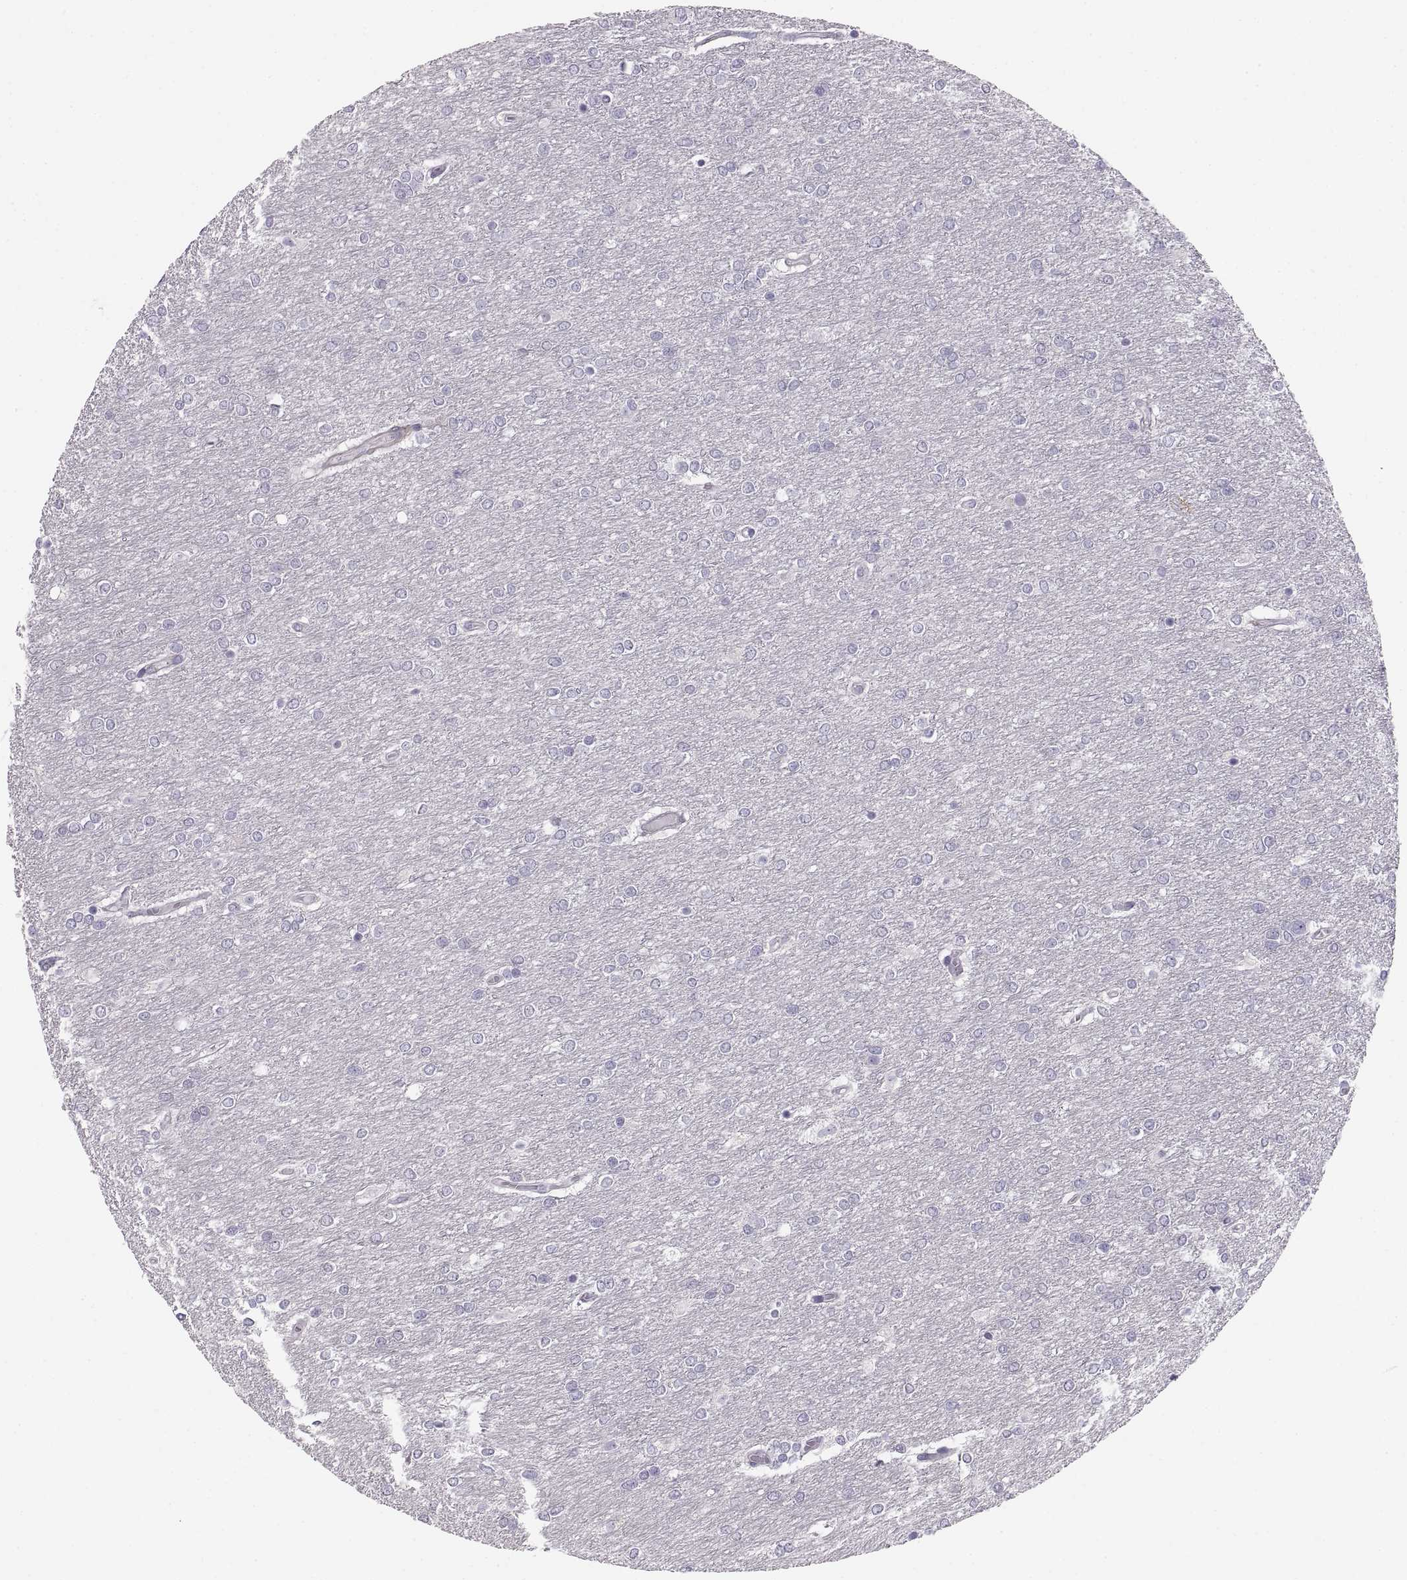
{"staining": {"intensity": "negative", "quantity": "none", "location": "none"}, "tissue": "glioma", "cell_type": "Tumor cells", "image_type": "cancer", "snomed": [{"axis": "morphology", "description": "Glioma, malignant, High grade"}, {"axis": "topography", "description": "Brain"}], "caption": "Protein analysis of glioma exhibits no significant staining in tumor cells.", "gene": "COL9A3", "patient": {"sex": "female", "age": 61}}